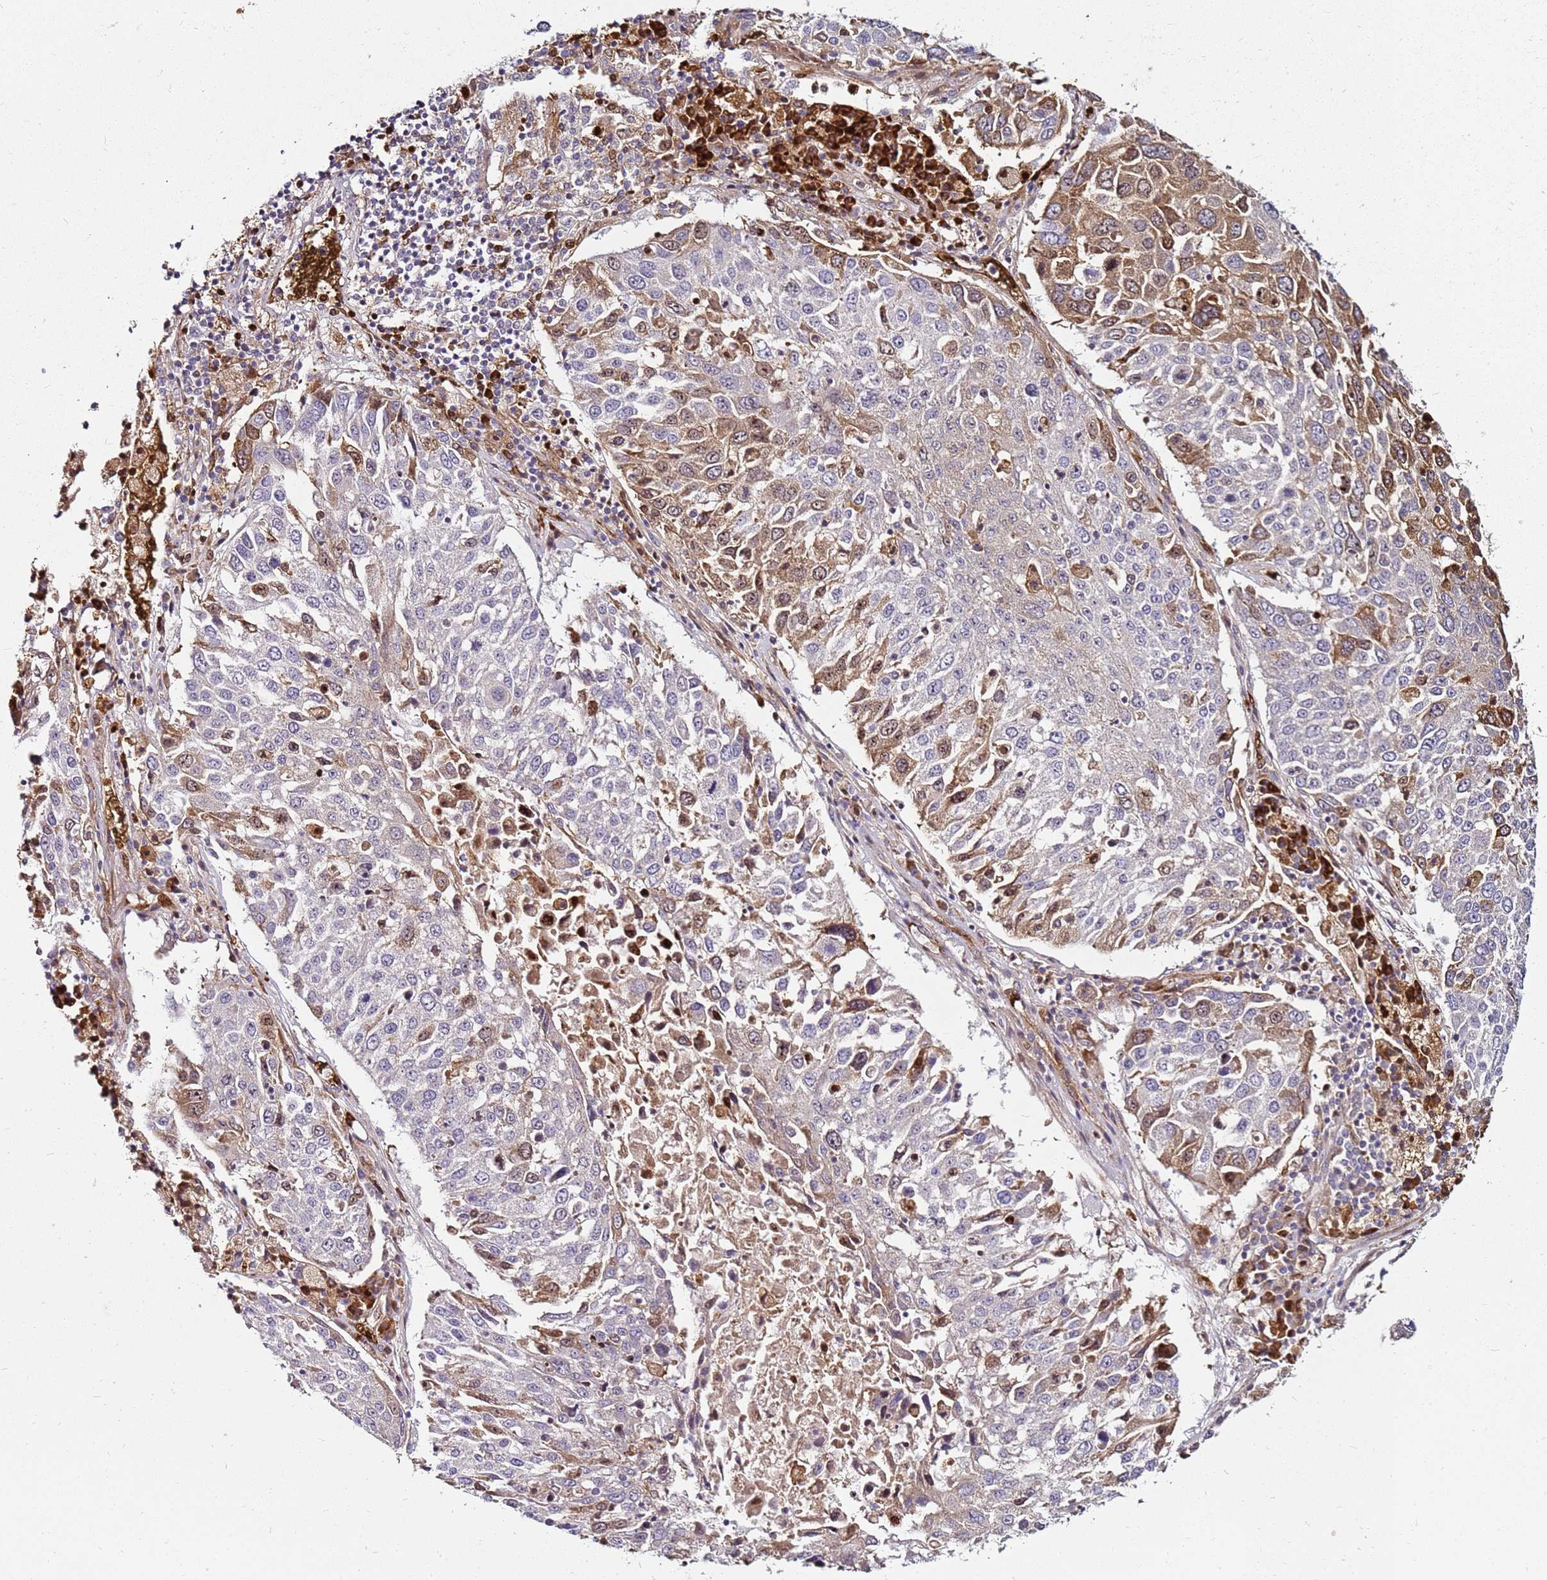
{"staining": {"intensity": "moderate", "quantity": "<25%", "location": "cytoplasmic/membranous,nuclear"}, "tissue": "lung cancer", "cell_type": "Tumor cells", "image_type": "cancer", "snomed": [{"axis": "morphology", "description": "Squamous cell carcinoma, NOS"}, {"axis": "topography", "description": "Lung"}], "caption": "Moderate cytoplasmic/membranous and nuclear expression for a protein is present in approximately <25% of tumor cells of squamous cell carcinoma (lung) using IHC.", "gene": "RNF11", "patient": {"sex": "male", "age": 65}}